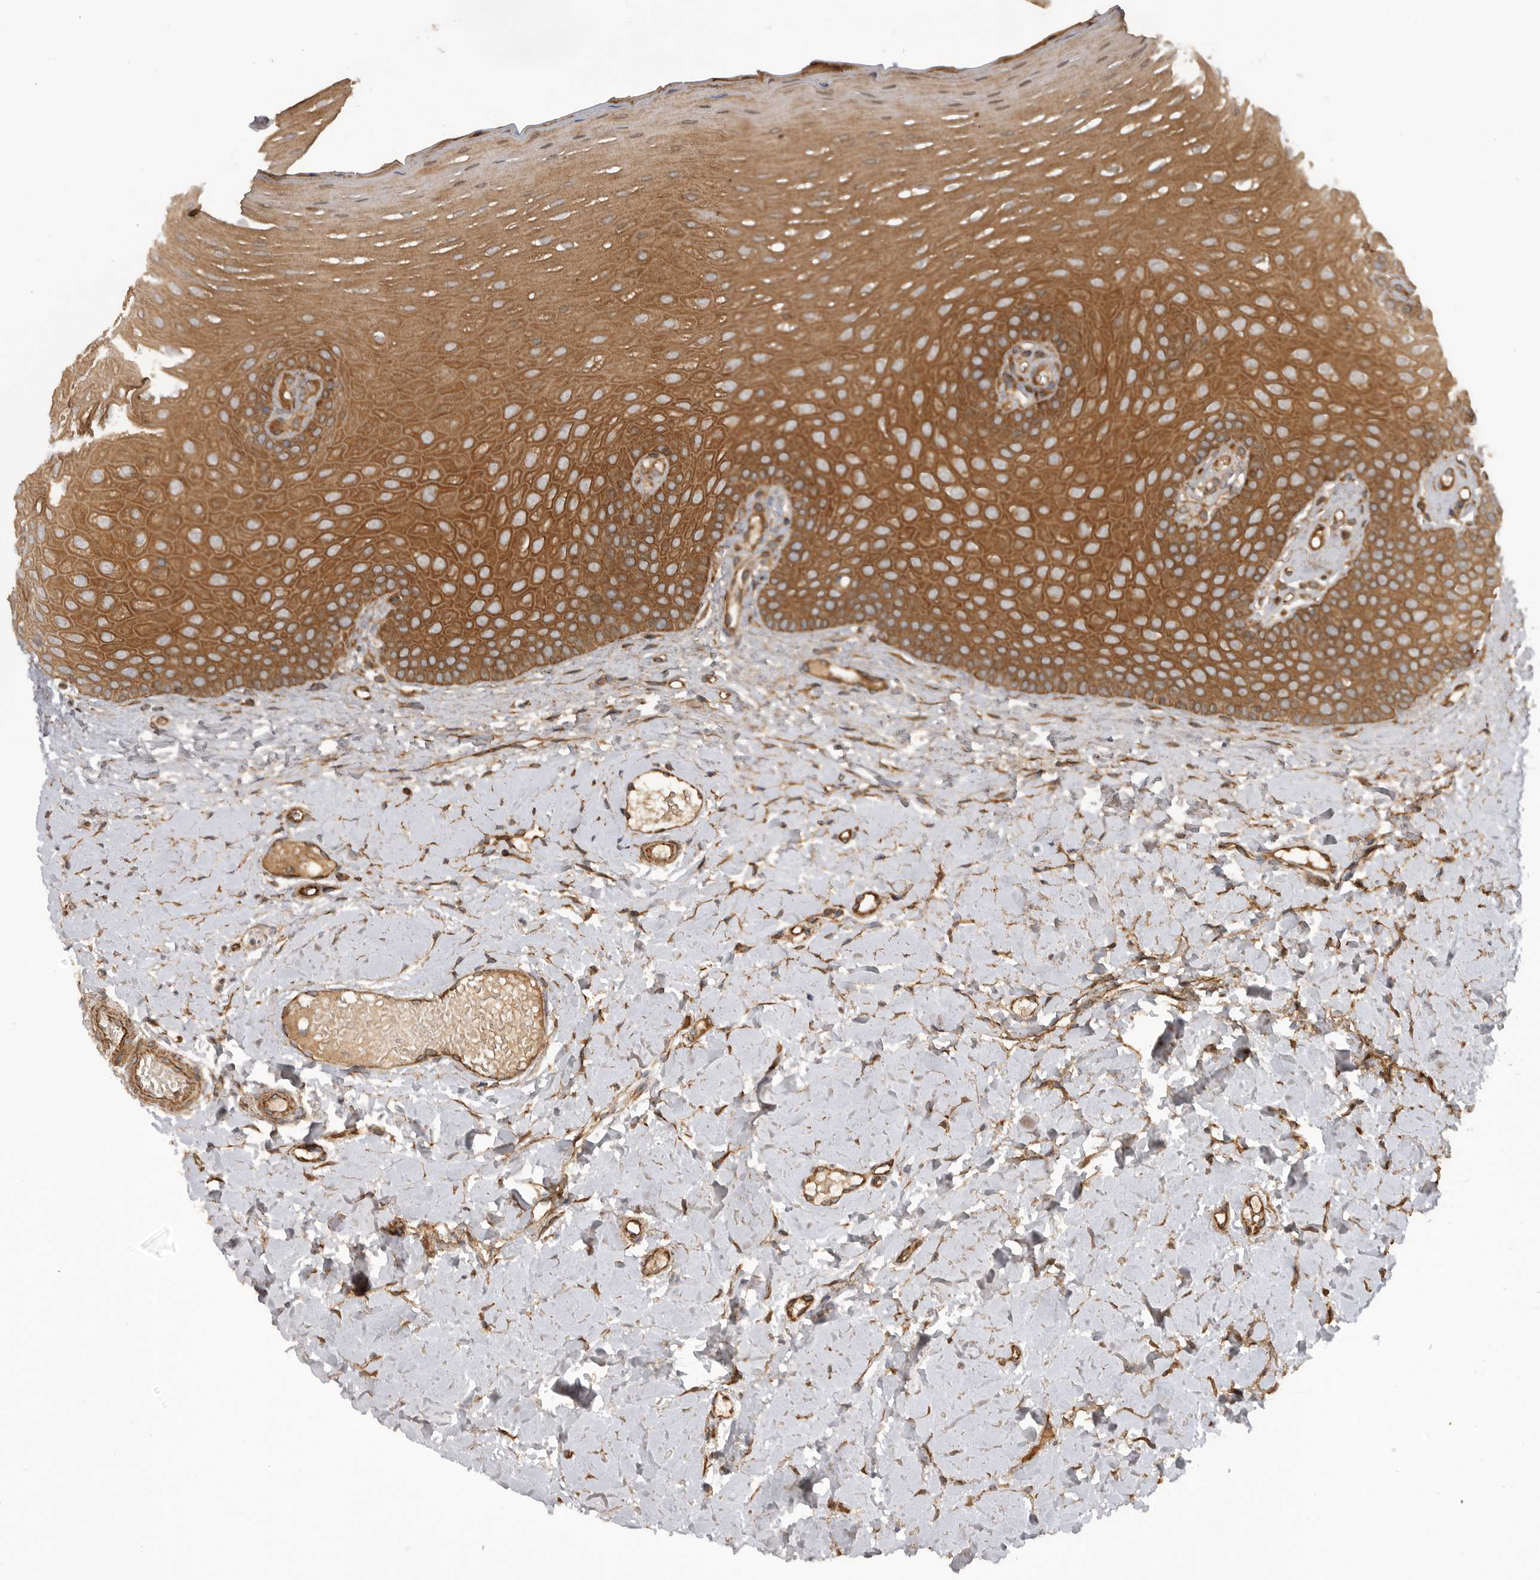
{"staining": {"intensity": "strong", "quantity": ">75%", "location": "cytoplasmic/membranous"}, "tissue": "oral mucosa", "cell_type": "Squamous epithelial cells", "image_type": "normal", "snomed": [{"axis": "morphology", "description": "Normal tissue, NOS"}, {"axis": "topography", "description": "Oral tissue"}], "caption": "This histopathology image shows immunohistochemistry (IHC) staining of benign oral mucosa, with high strong cytoplasmic/membranous expression in approximately >75% of squamous epithelial cells.", "gene": "PRDX4", "patient": {"sex": "female", "age": 39}}